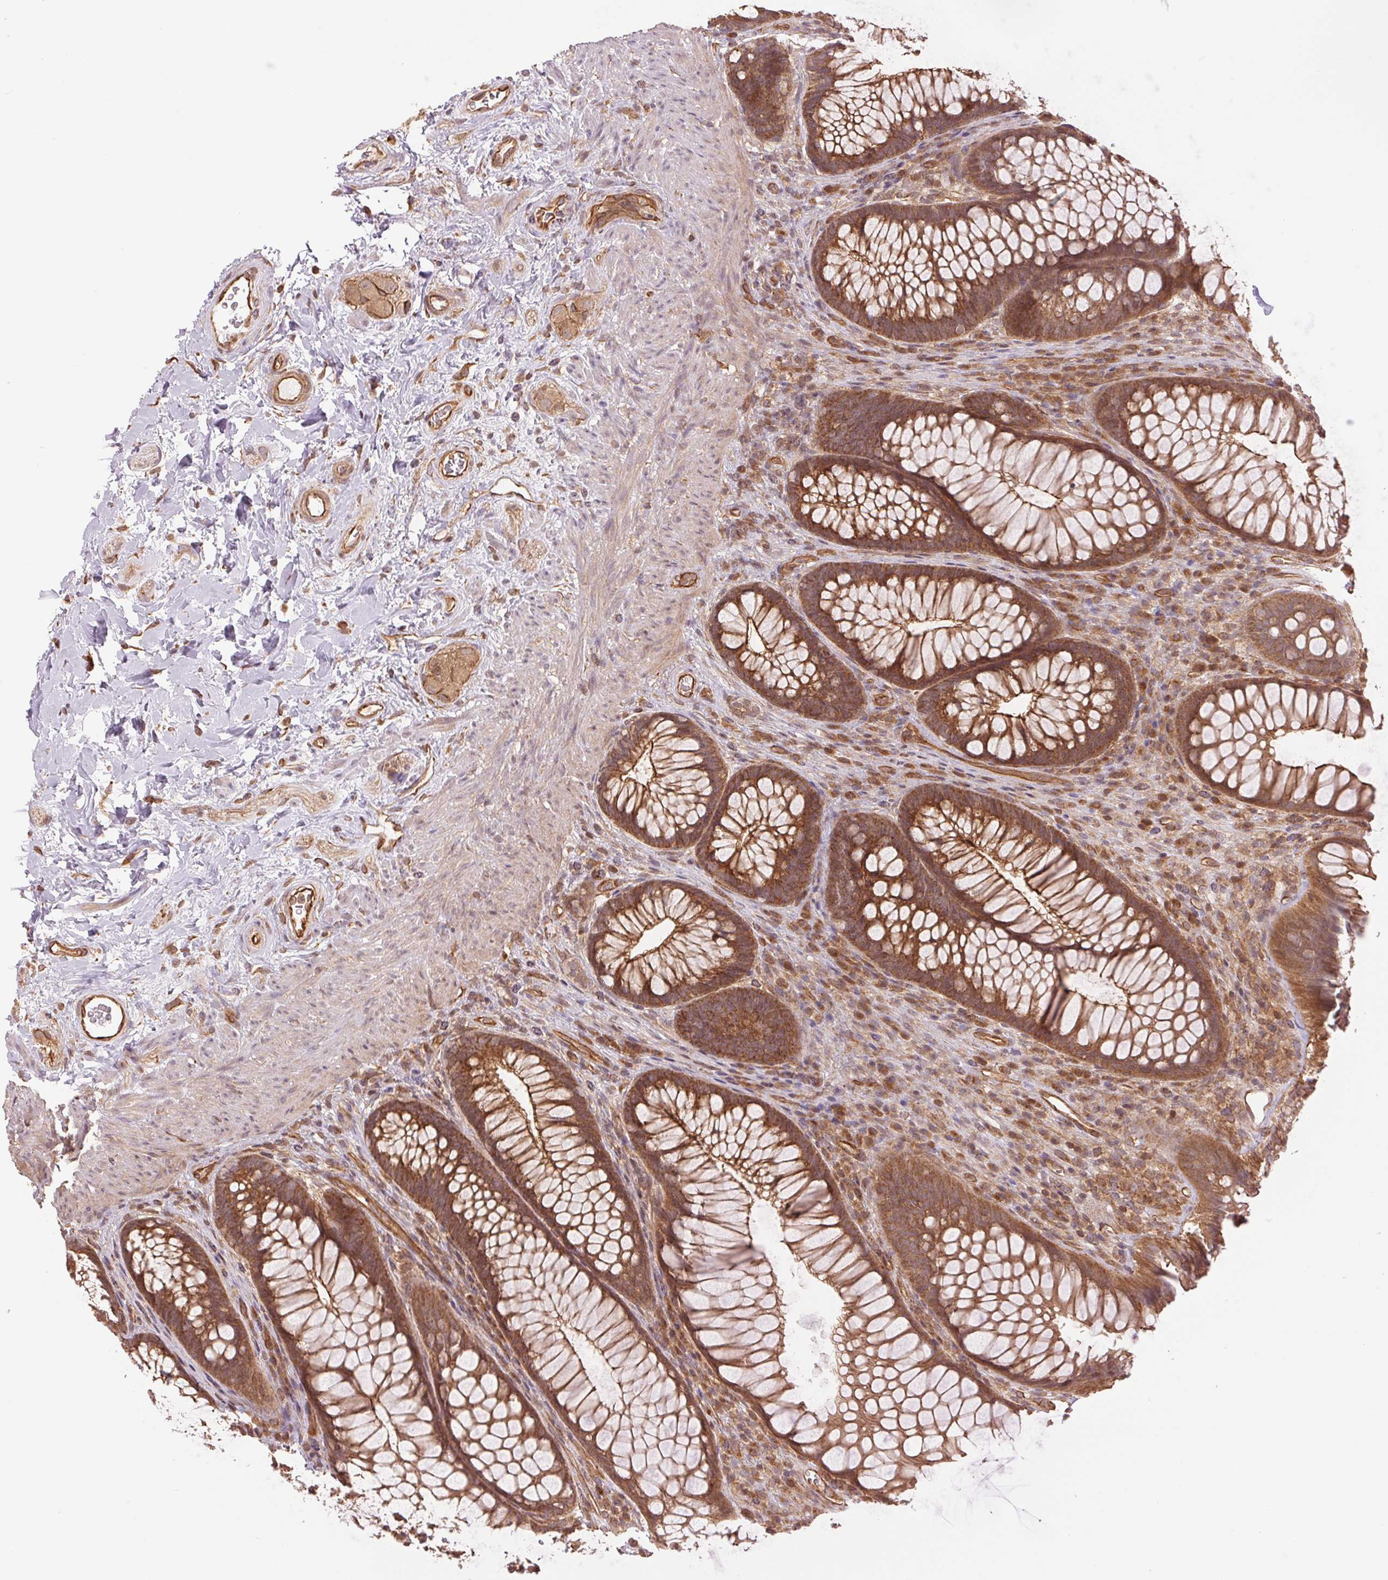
{"staining": {"intensity": "strong", "quantity": ">75%", "location": "cytoplasmic/membranous"}, "tissue": "rectum", "cell_type": "Glandular cells", "image_type": "normal", "snomed": [{"axis": "morphology", "description": "Normal tissue, NOS"}, {"axis": "topography", "description": "Smooth muscle"}, {"axis": "topography", "description": "Rectum"}], "caption": "Glandular cells exhibit high levels of strong cytoplasmic/membranous positivity in approximately >75% of cells in normal human rectum.", "gene": "STARD7", "patient": {"sex": "male", "age": 53}}